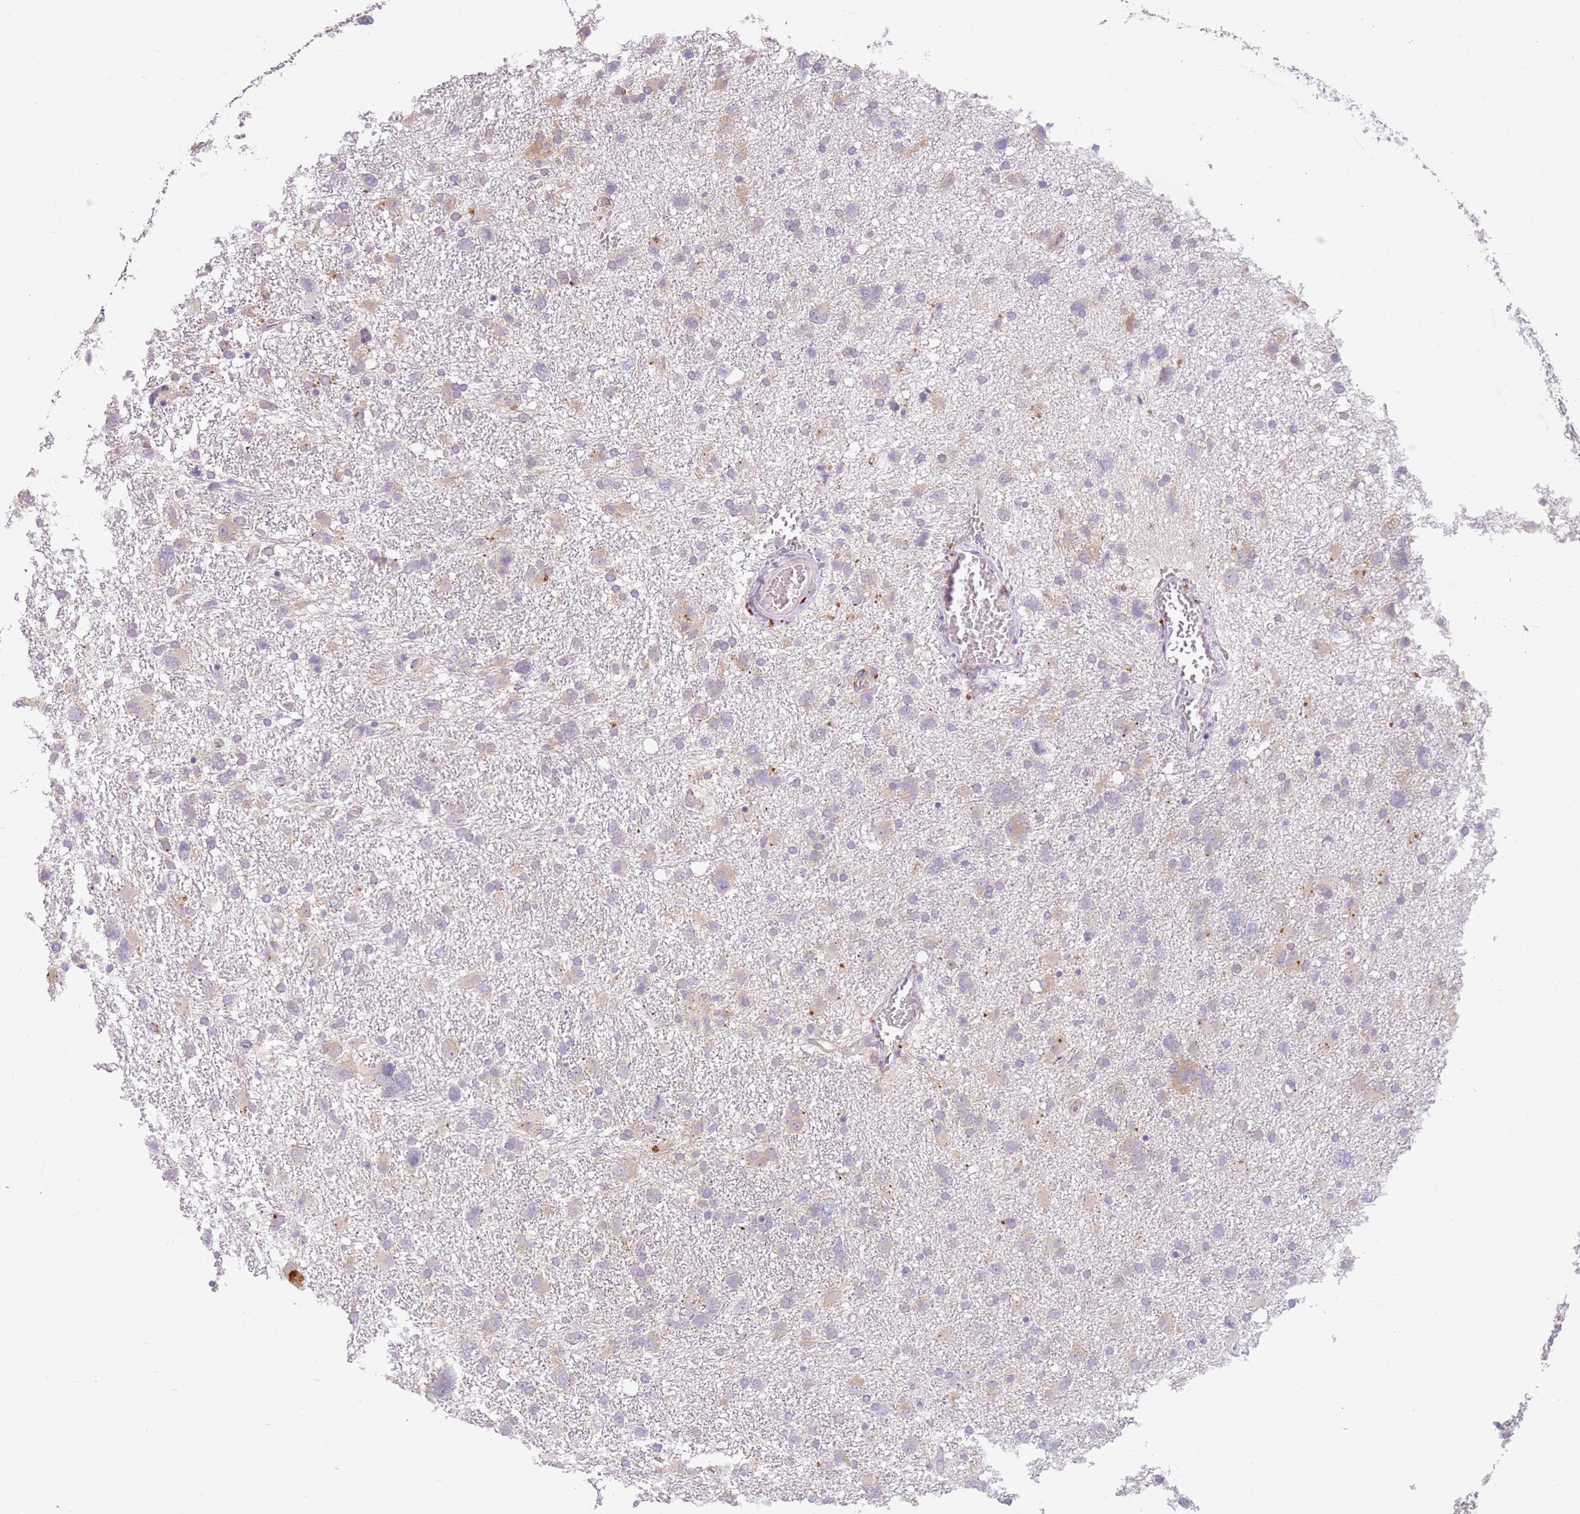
{"staining": {"intensity": "weak", "quantity": "<25%", "location": "cytoplasmic/membranous"}, "tissue": "glioma", "cell_type": "Tumor cells", "image_type": "cancer", "snomed": [{"axis": "morphology", "description": "Glioma, malignant, High grade"}, {"axis": "topography", "description": "Brain"}], "caption": "Immunohistochemistry (IHC) image of malignant high-grade glioma stained for a protein (brown), which exhibits no expression in tumor cells. (Stains: DAB (3,3'-diaminobenzidine) IHC with hematoxylin counter stain, Microscopy: brightfield microscopy at high magnification).", "gene": "RPS28", "patient": {"sex": "male", "age": 61}}